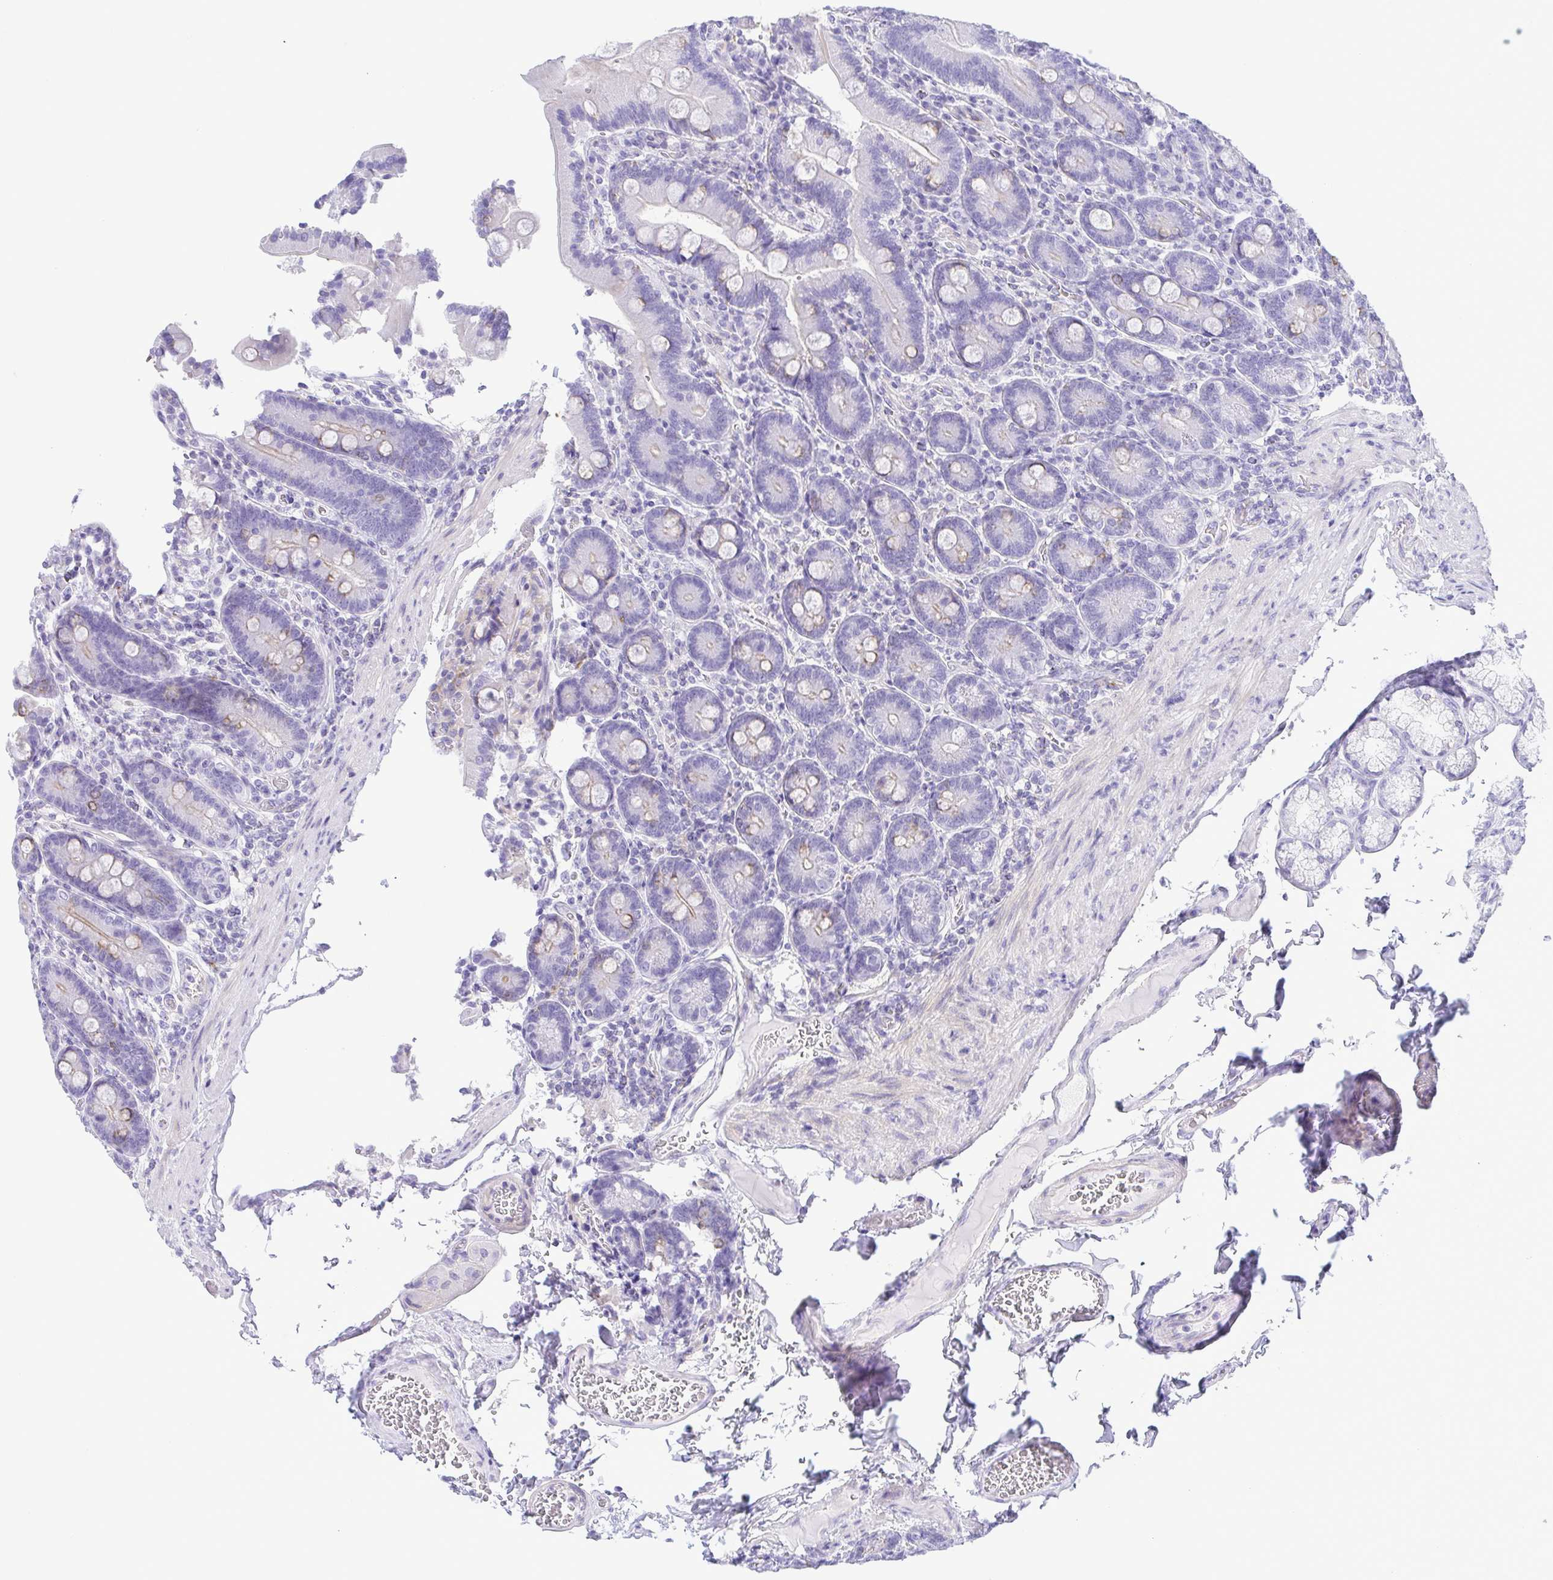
{"staining": {"intensity": "moderate", "quantity": "<25%", "location": "cytoplasmic/membranous"}, "tissue": "duodenum", "cell_type": "Glandular cells", "image_type": "normal", "snomed": [{"axis": "morphology", "description": "Normal tissue, NOS"}, {"axis": "topography", "description": "Duodenum"}], "caption": "Immunohistochemical staining of unremarkable human duodenum displays moderate cytoplasmic/membranous protein staining in approximately <25% of glandular cells.", "gene": "GPR182", "patient": {"sex": "female", "age": 62}}